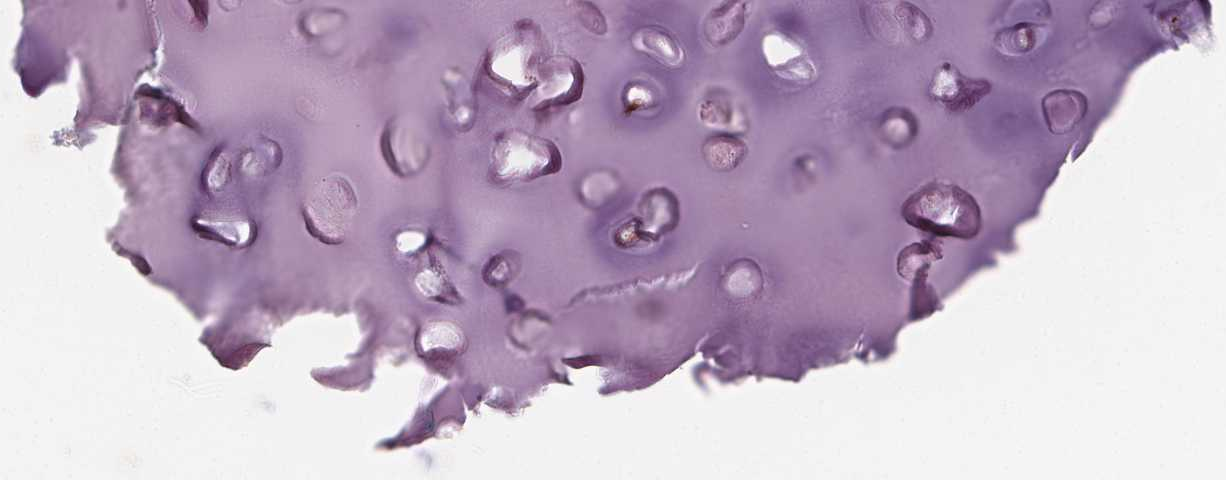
{"staining": {"intensity": "negative", "quantity": "none", "location": "none"}, "tissue": "adipose tissue", "cell_type": "Adipocytes", "image_type": "normal", "snomed": [{"axis": "morphology", "description": "Normal tissue, NOS"}, {"axis": "morphology", "description": "Squamous cell carcinoma, NOS"}, {"axis": "topography", "description": "Cartilage tissue"}, {"axis": "topography", "description": "Head-Neck"}], "caption": "IHC image of normal adipose tissue: human adipose tissue stained with DAB exhibits no significant protein expression in adipocytes.", "gene": "DRC3", "patient": {"sex": "male", "age": 57}}